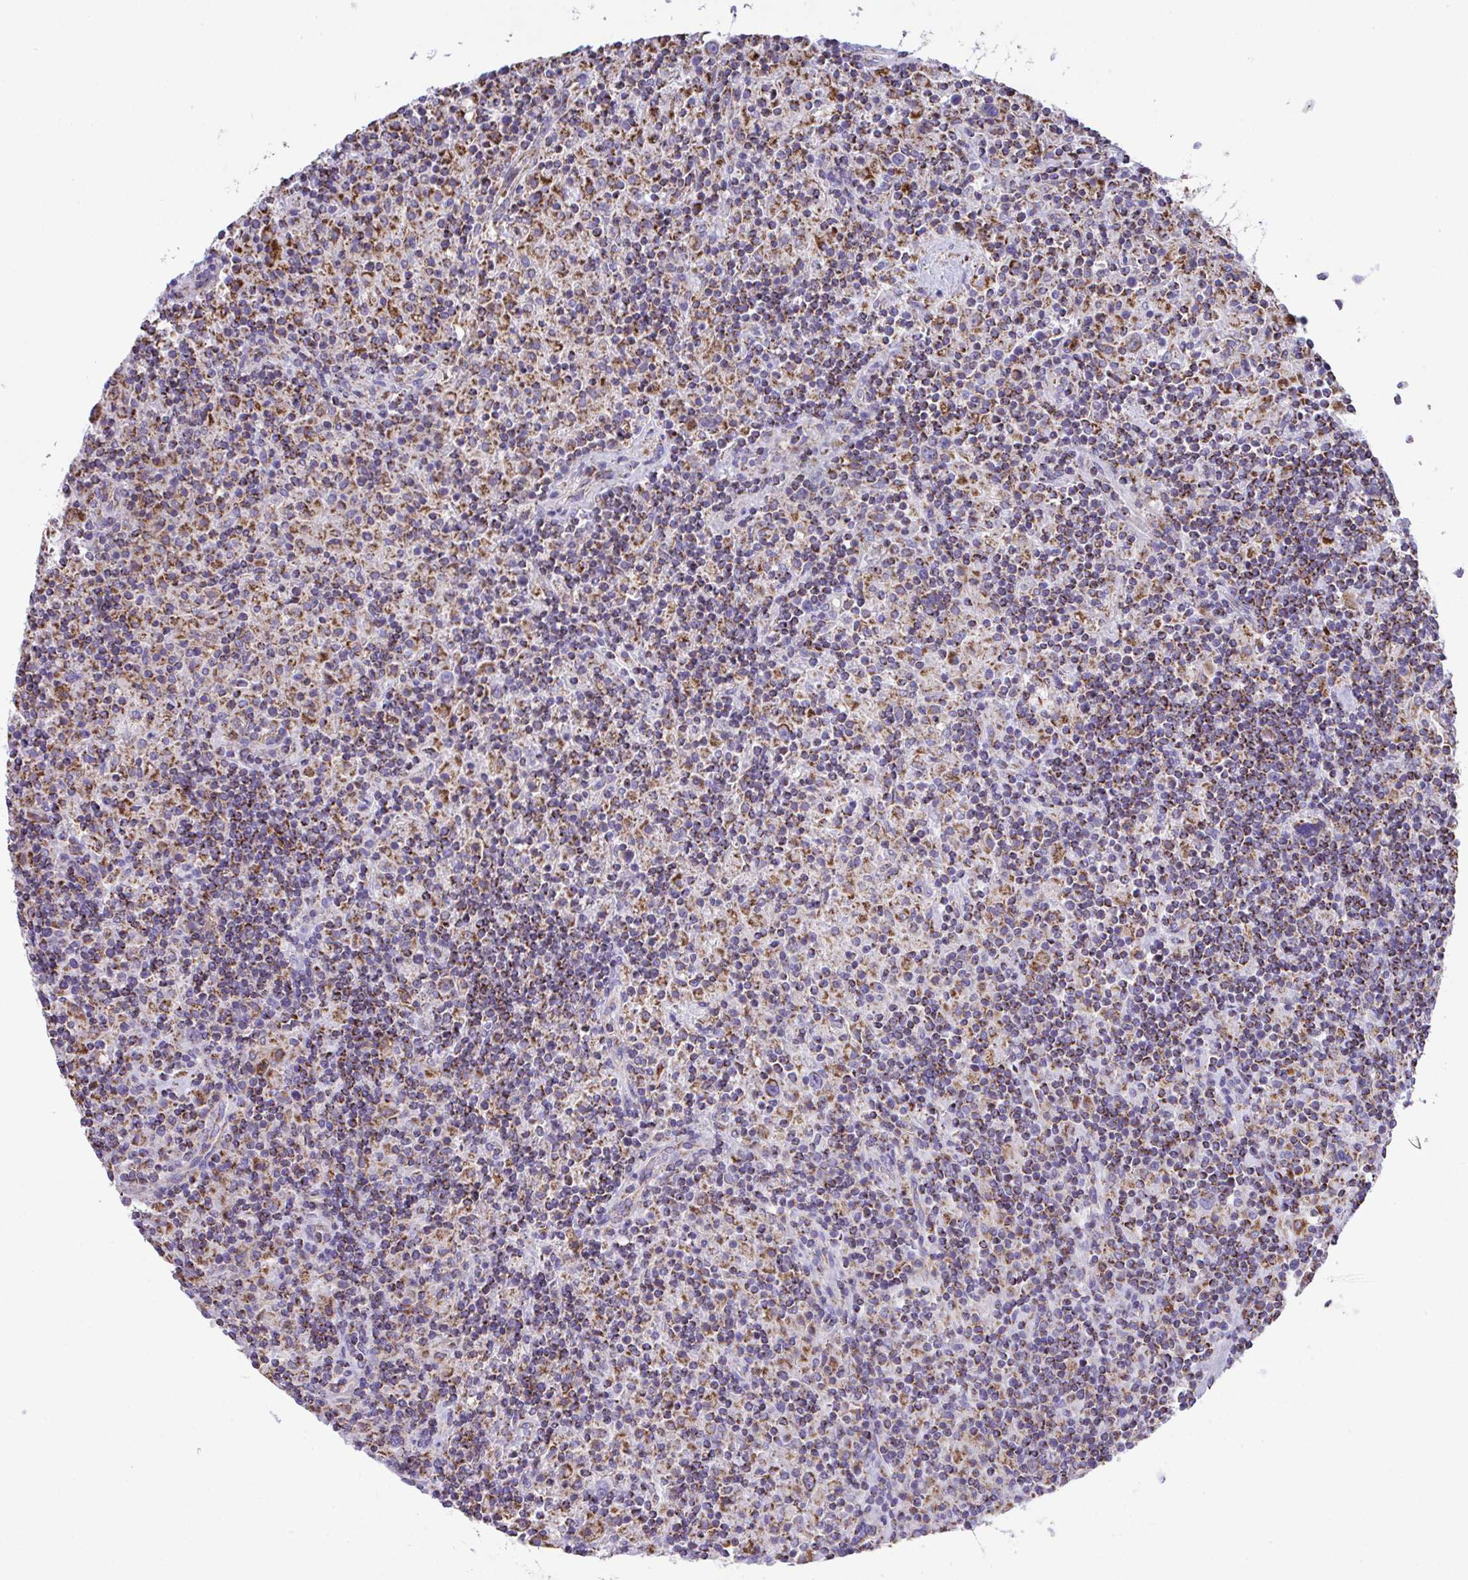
{"staining": {"intensity": "moderate", "quantity": "25%-75%", "location": "cytoplasmic/membranous"}, "tissue": "lymphoma", "cell_type": "Tumor cells", "image_type": "cancer", "snomed": [{"axis": "morphology", "description": "Hodgkin's disease, NOS"}, {"axis": "topography", "description": "Lymph node"}], "caption": "Human Hodgkin's disease stained for a protein (brown) shows moderate cytoplasmic/membranous positive expression in approximately 25%-75% of tumor cells.", "gene": "PCMTD2", "patient": {"sex": "male", "age": 70}}